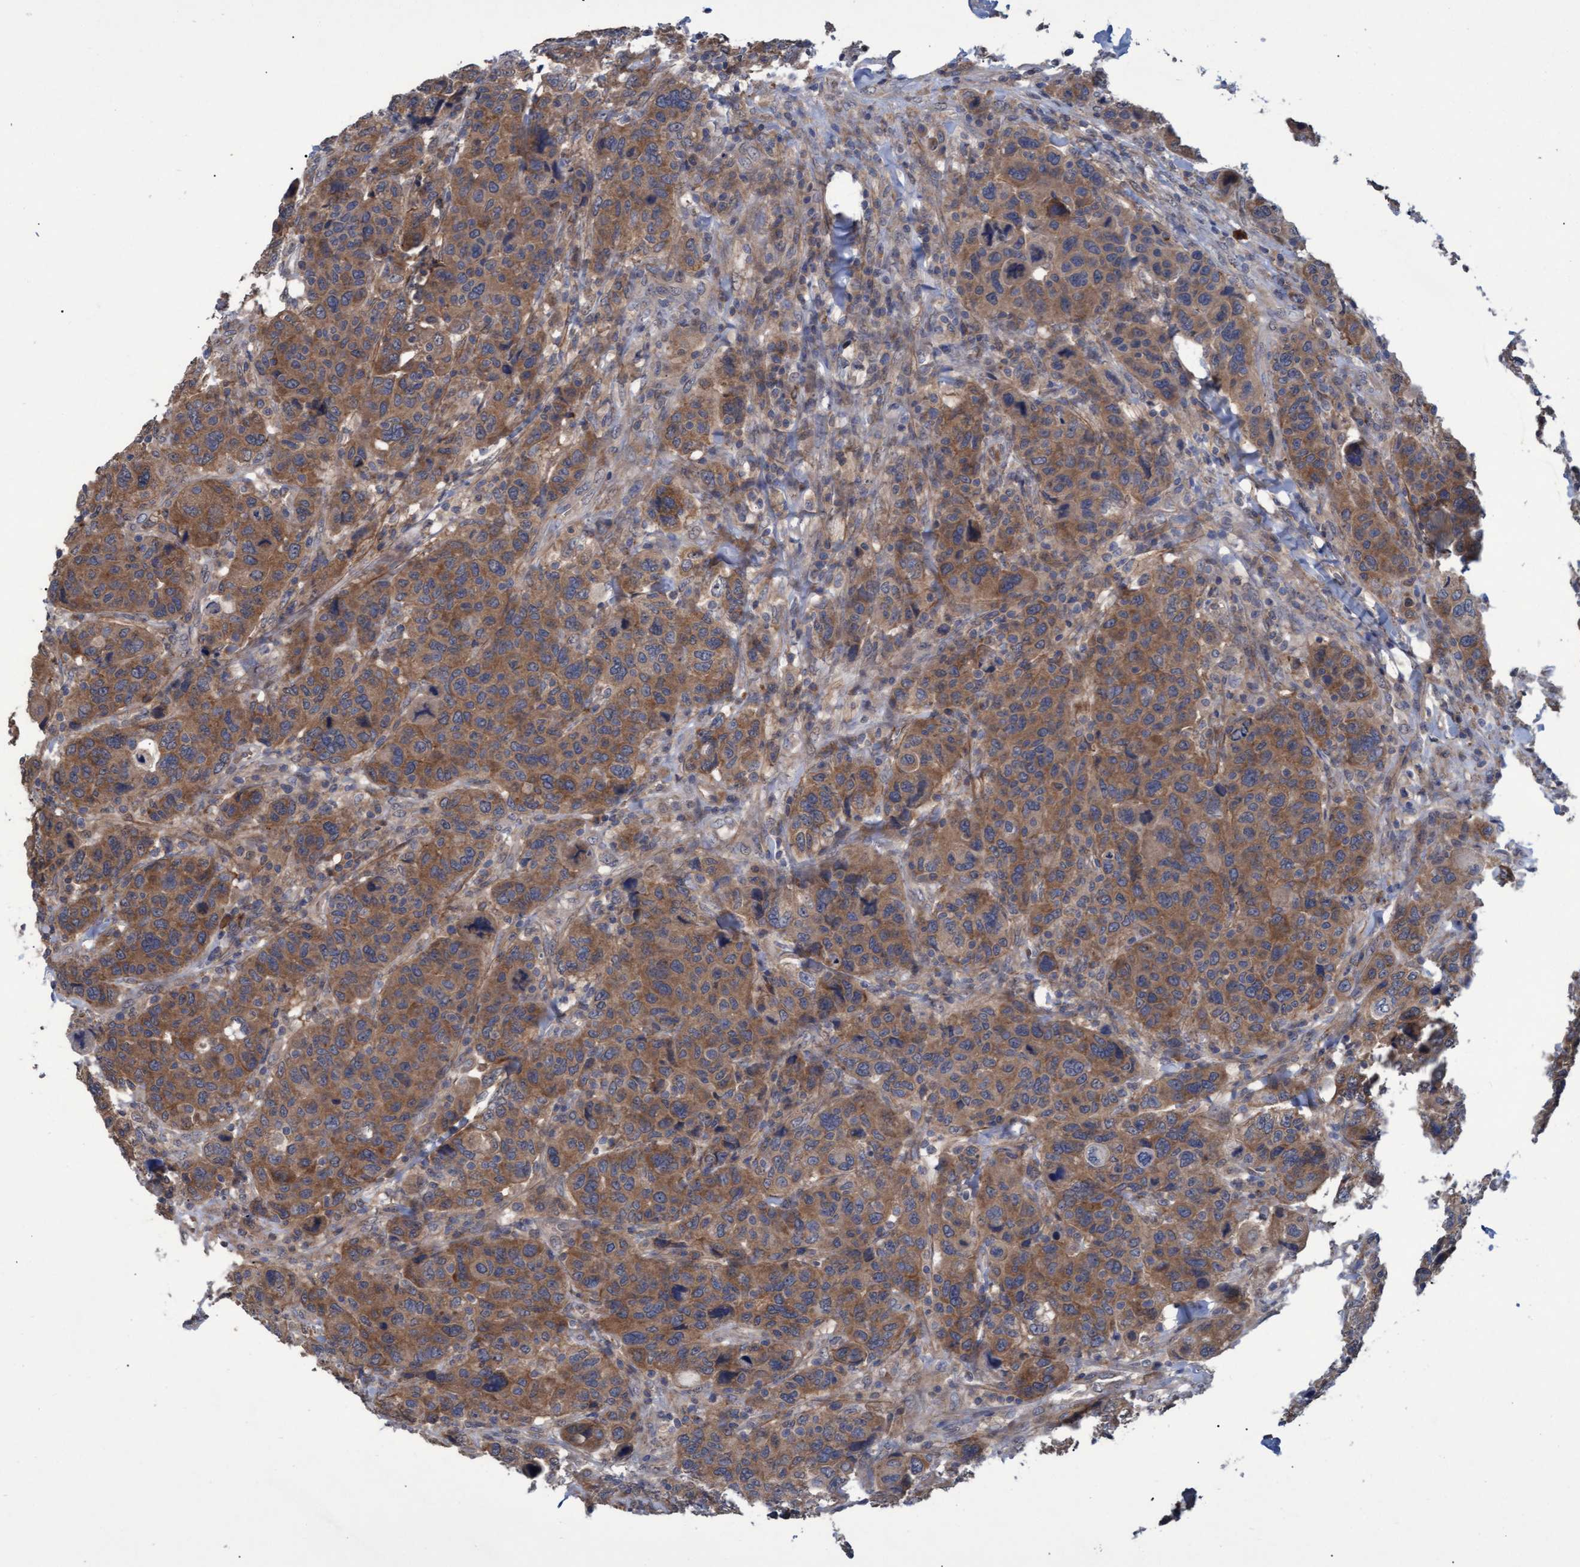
{"staining": {"intensity": "moderate", "quantity": ">75%", "location": "cytoplasmic/membranous"}, "tissue": "breast cancer", "cell_type": "Tumor cells", "image_type": "cancer", "snomed": [{"axis": "morphology", "description": "Duct carcinoma"}, {"axis": "topography", "description": "Breast"}], "caption": "Immunohistochemical staining of breast cancer demonstrates medium levels of moderate cytoplasmic/membranous expression in approximately >75% of tumor cells.", "gene": "NAA15", "patient": {"sex": "female", "age": 37}}